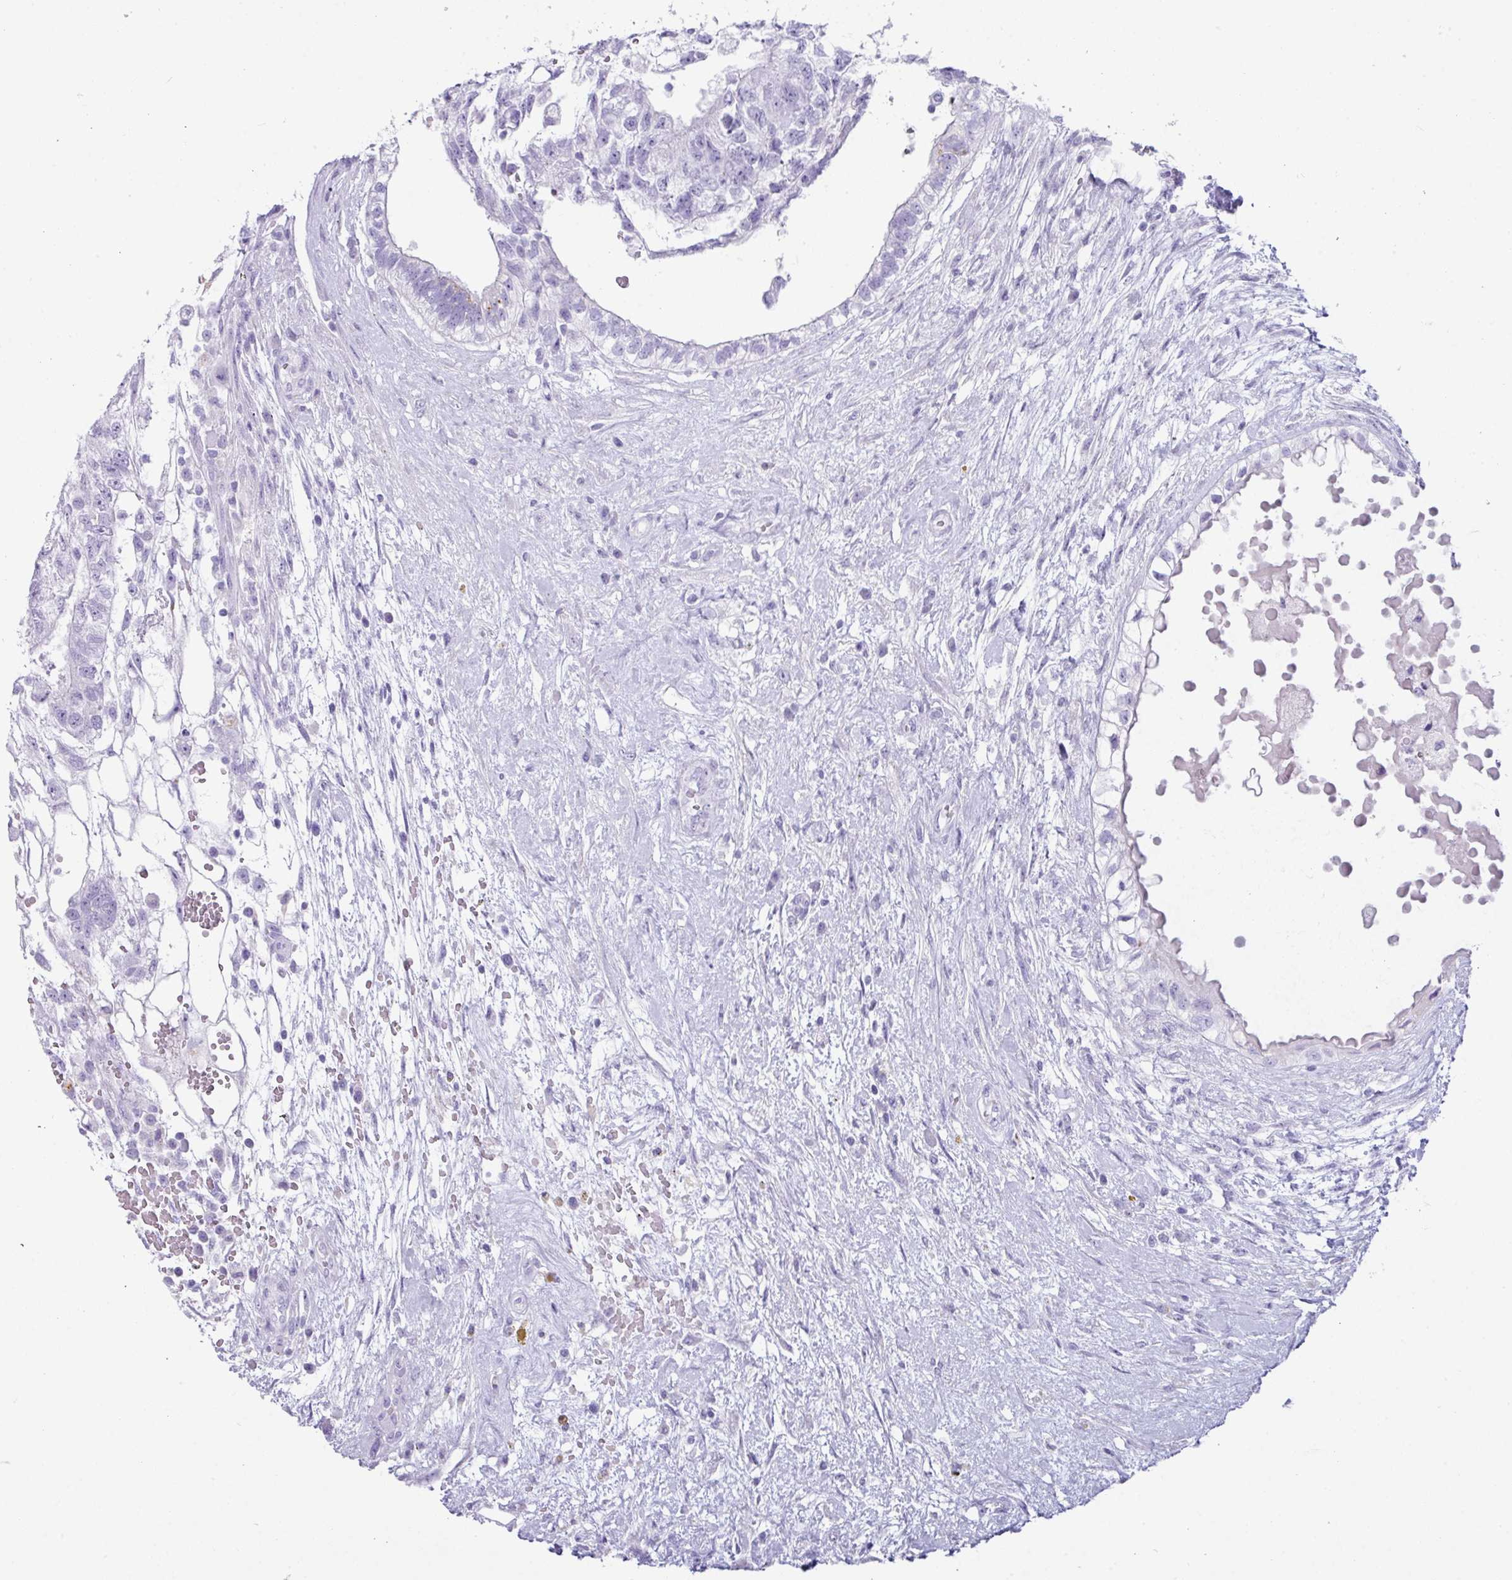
{"staining": {"intensity": "negative", "quantity": "none", "location": "none"}, "tissue": "testis cancer", "cell_type": "Tumor cells", "image_type": "cancer", "snomed": [{"axis": "morphology", "description": "Normal tissue, NOS"}, {"axis": "morphology", "description": "Carcinoma, Embryonal, NOS"}, {"axis": "topography", "description": "Testis"}], "caption": "DAB immunohistochemical staining of testis cancer reveals no significant positivity in tumor cells.", "gene": "NCCRP1", "patient": {"sex": "male", "age": 32}}